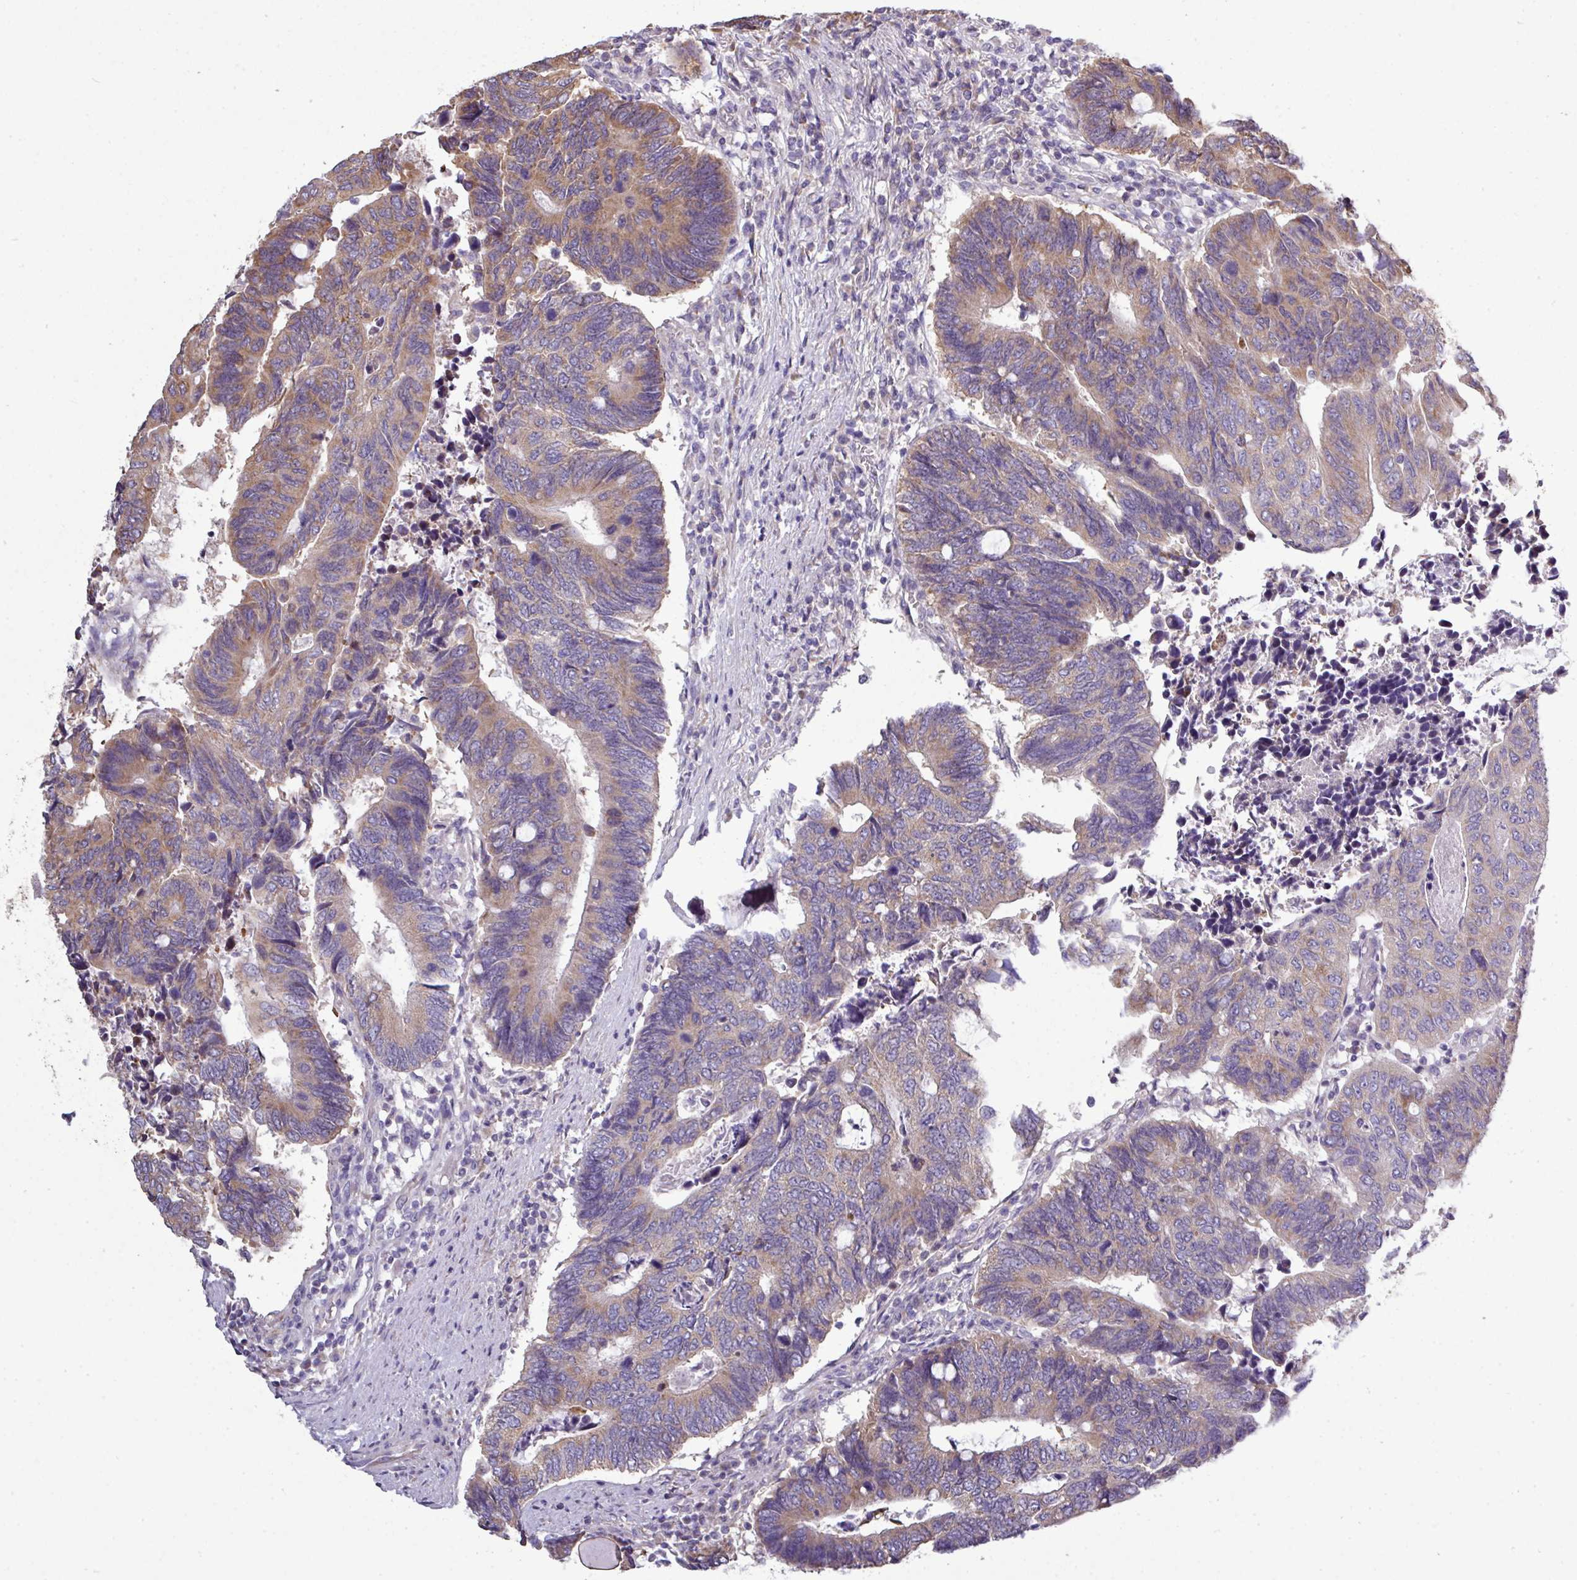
{"staining": {"intensity": "moderate", "quantity": "25%-75%", "location": "cytoplasmic/membranous"}, "tissue": "colorectal cancer", "cell_type": "Tumor cells", "image_type": "cancer", "snomed": [{"axis": "morphology", "description": "Adenocarcinoma, NOS"}, {"axis": "topography", "description": "Colon"}], "caption": "A high-resolution histopathology image shows immunohistochemistry staining of colorectal adenocarcinoma, which exhibits moderate cytoplasmic/membranous staining in about 25%-75% of tumor cells.", "gene": "AGAP5", "patient": {"sex": "male", "age": 87}}